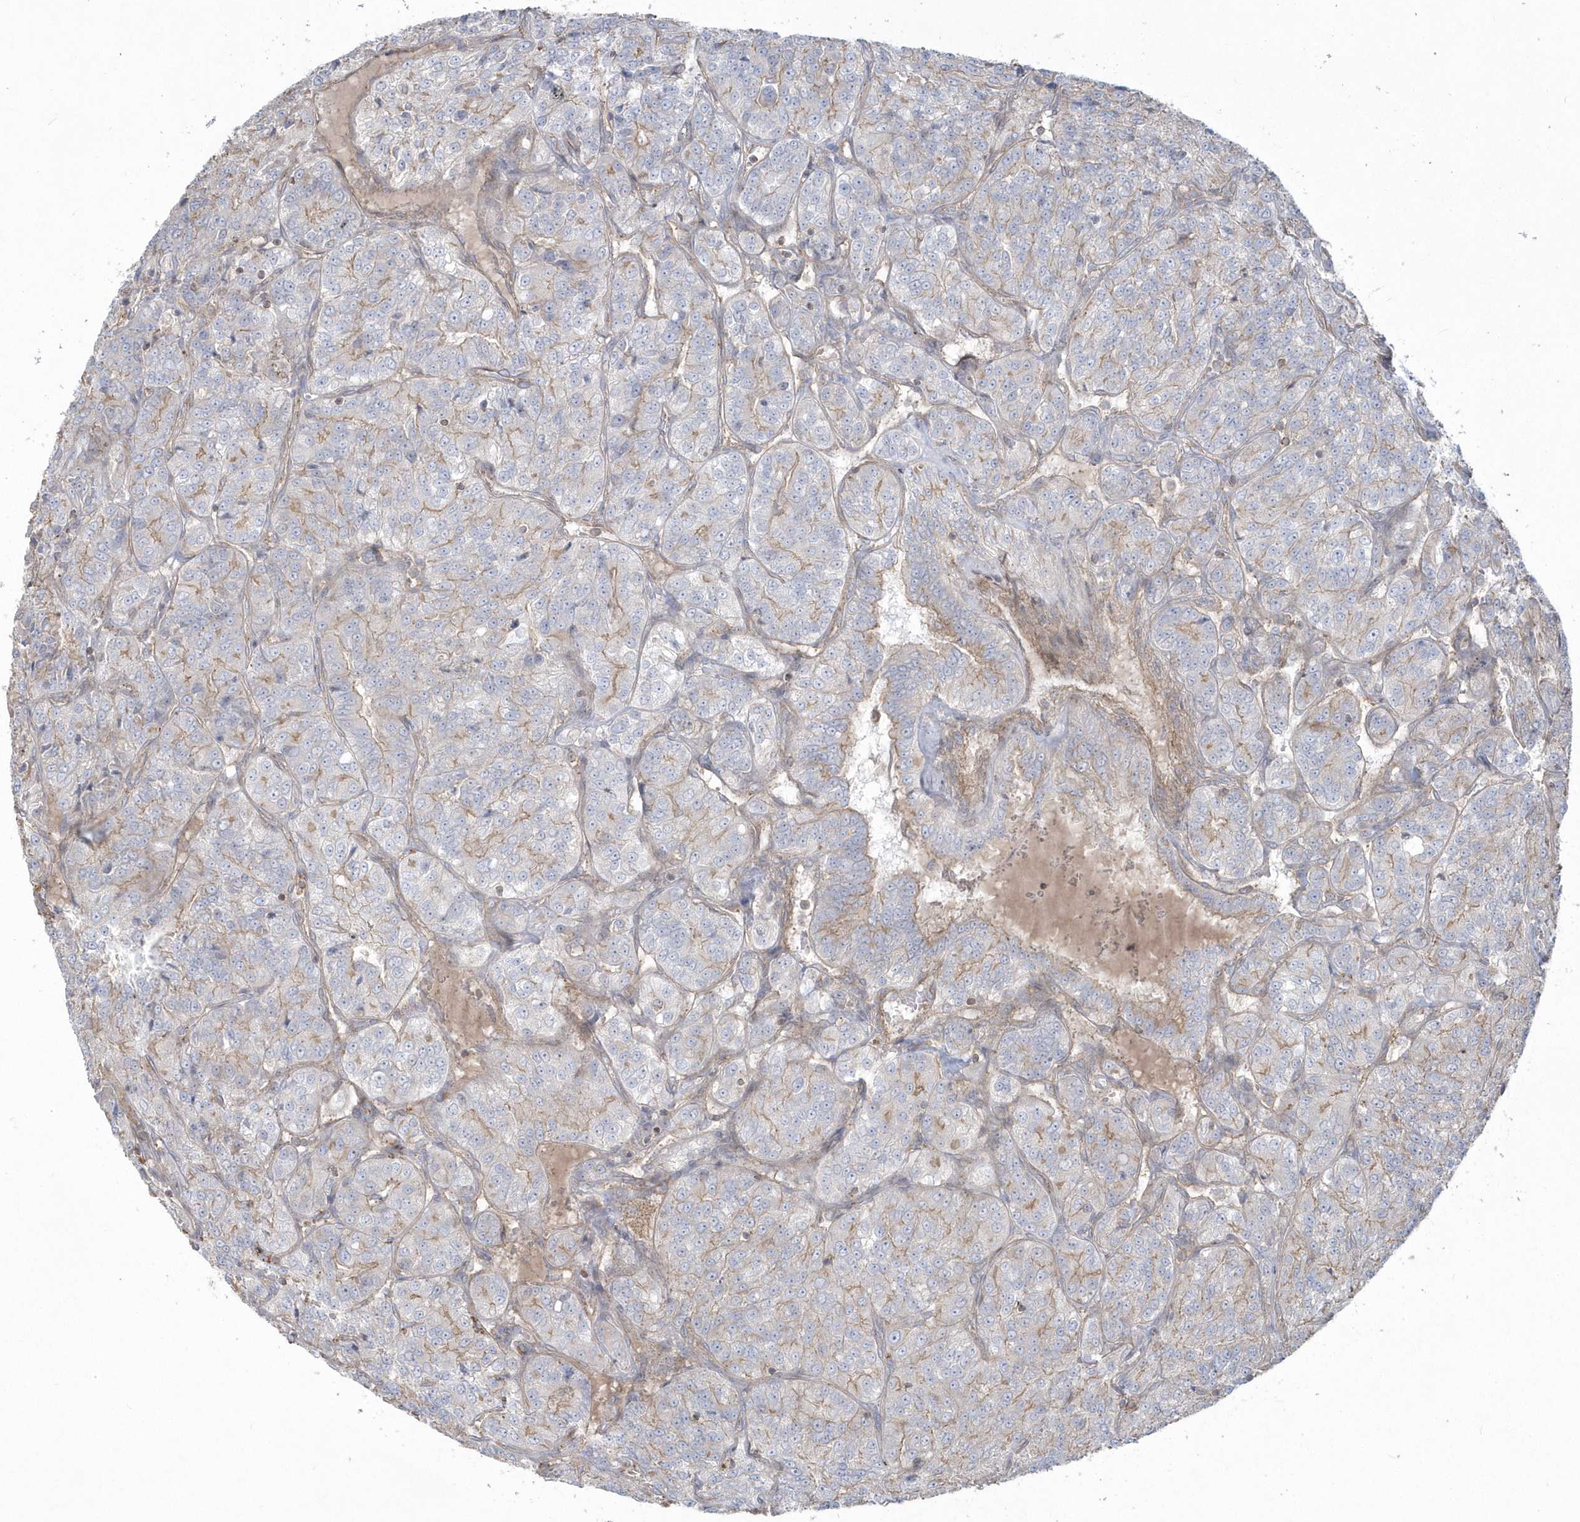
{"staining": {"intensity": "weak", "quantity": "25%-75%", "location": "cytoplasmic/membranous"}, "tissue": "renal cancer", "cell_type": "Tumor cells", "image_type": "cancer", "snomed": [{"axis": "morphology", "description": "Adenocarcinoma, NOS"}, {"axis": "topography", "description": "Kidney"}], "caption": "Human adenocarcinoma (renal) stained for a protein (brown) demonstrates weak cytoplasmic/membranous positive expression in about 25%-75% of tumor cells.", "gene": "ARMC8", "patient": {"sex": "female", "age": 63}}